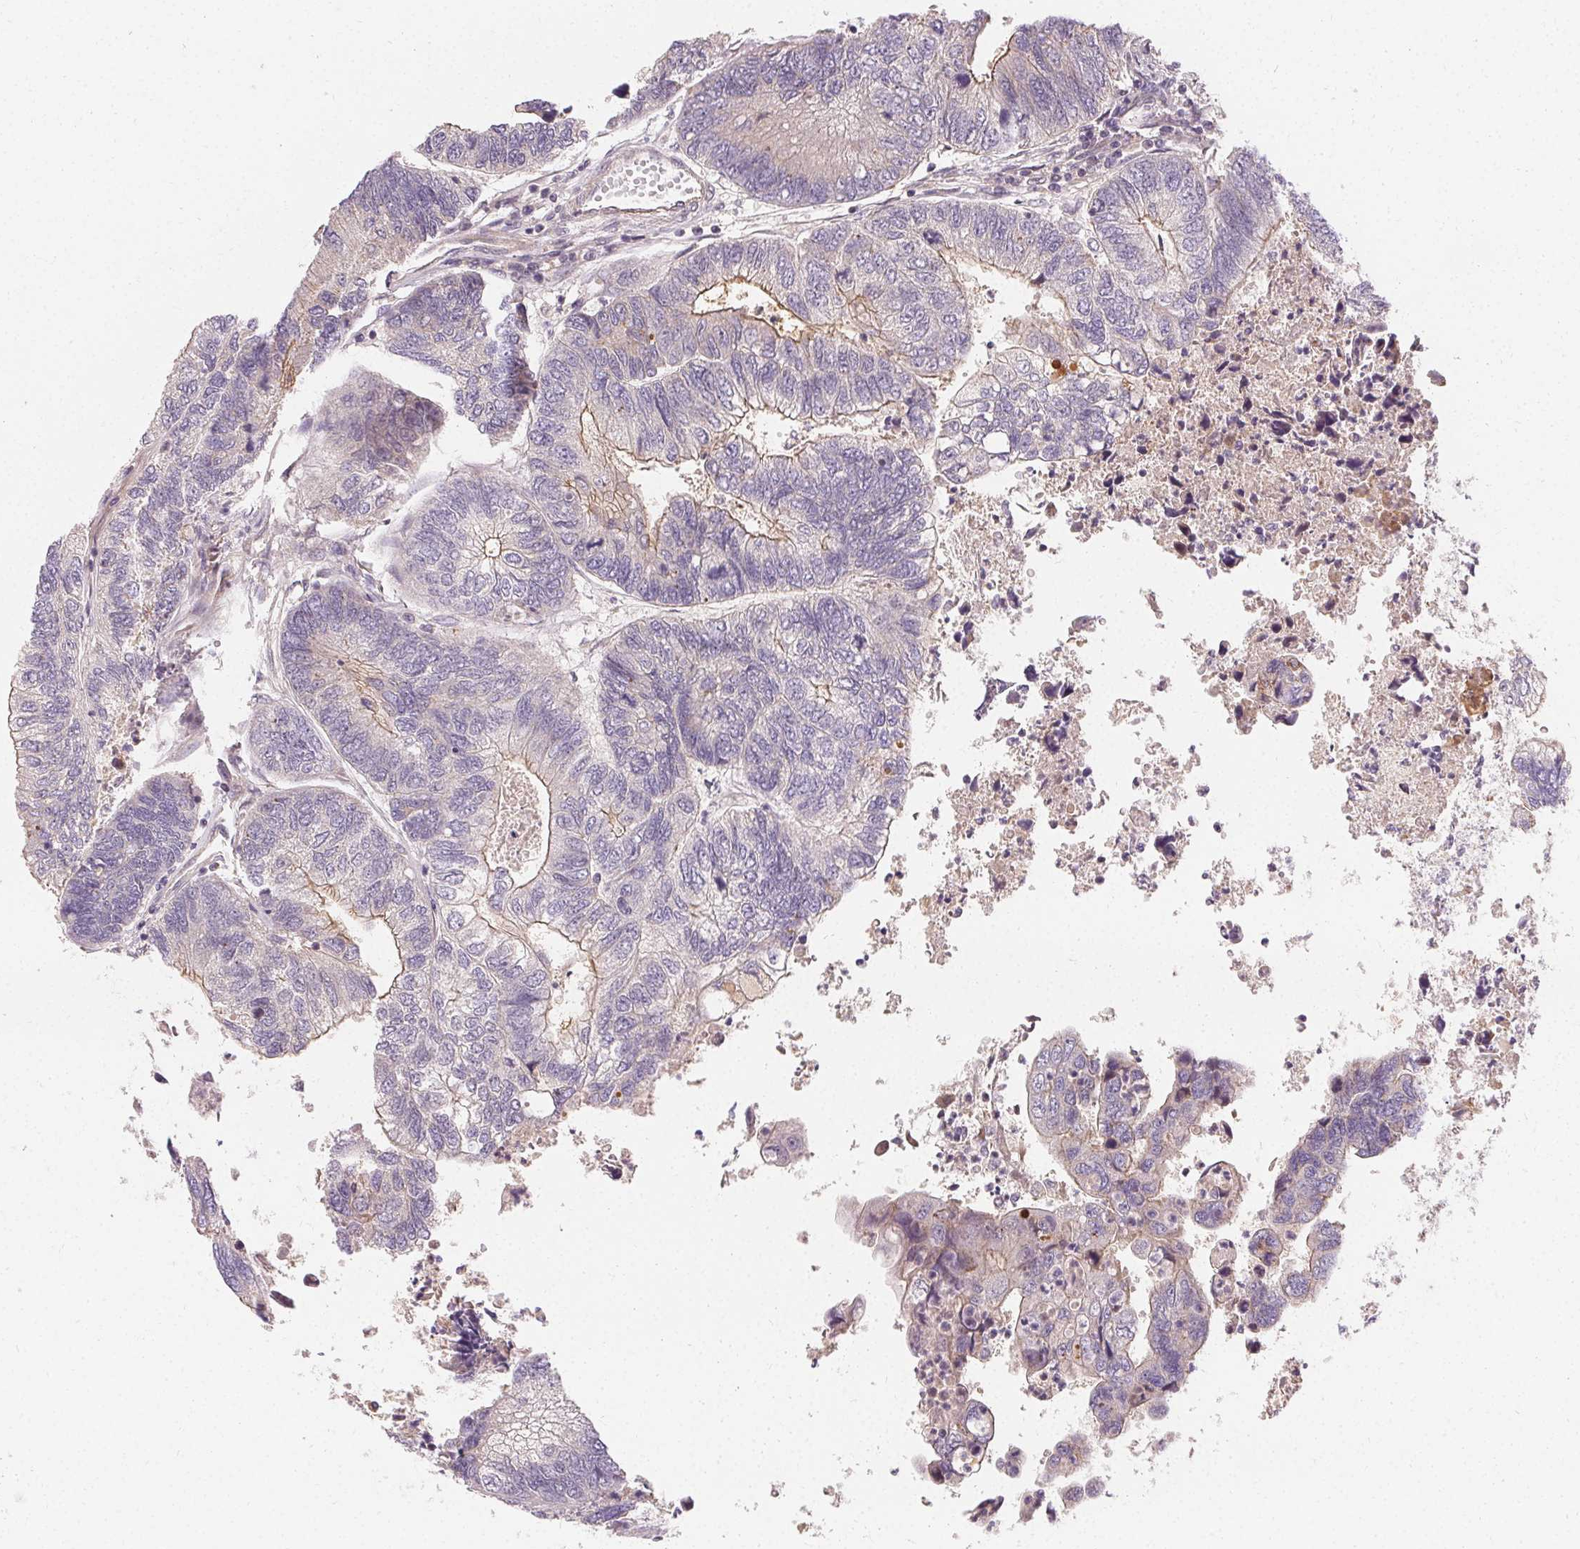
{"staining": {"intensity": "weak", "quantity": "25%-75%", "location": "cytoplasmic/membranous"}, "tissue": "colorectal cancer", "cell_type": "Tumor cells", "image_type": "cancer", "snomed": [{"axis": "morphology", "description": "Adenocarcinoma, NOS"}, {"axis": "topography", "description": "Colon"}], "caption": "An image of adenocarcinoma (colorectal) stained for a protein displays weak cytoplasmic/membranous brown staining in tumor cells.", "gene": "APLP1", "patient": {"sex": "female", "age": 67}}